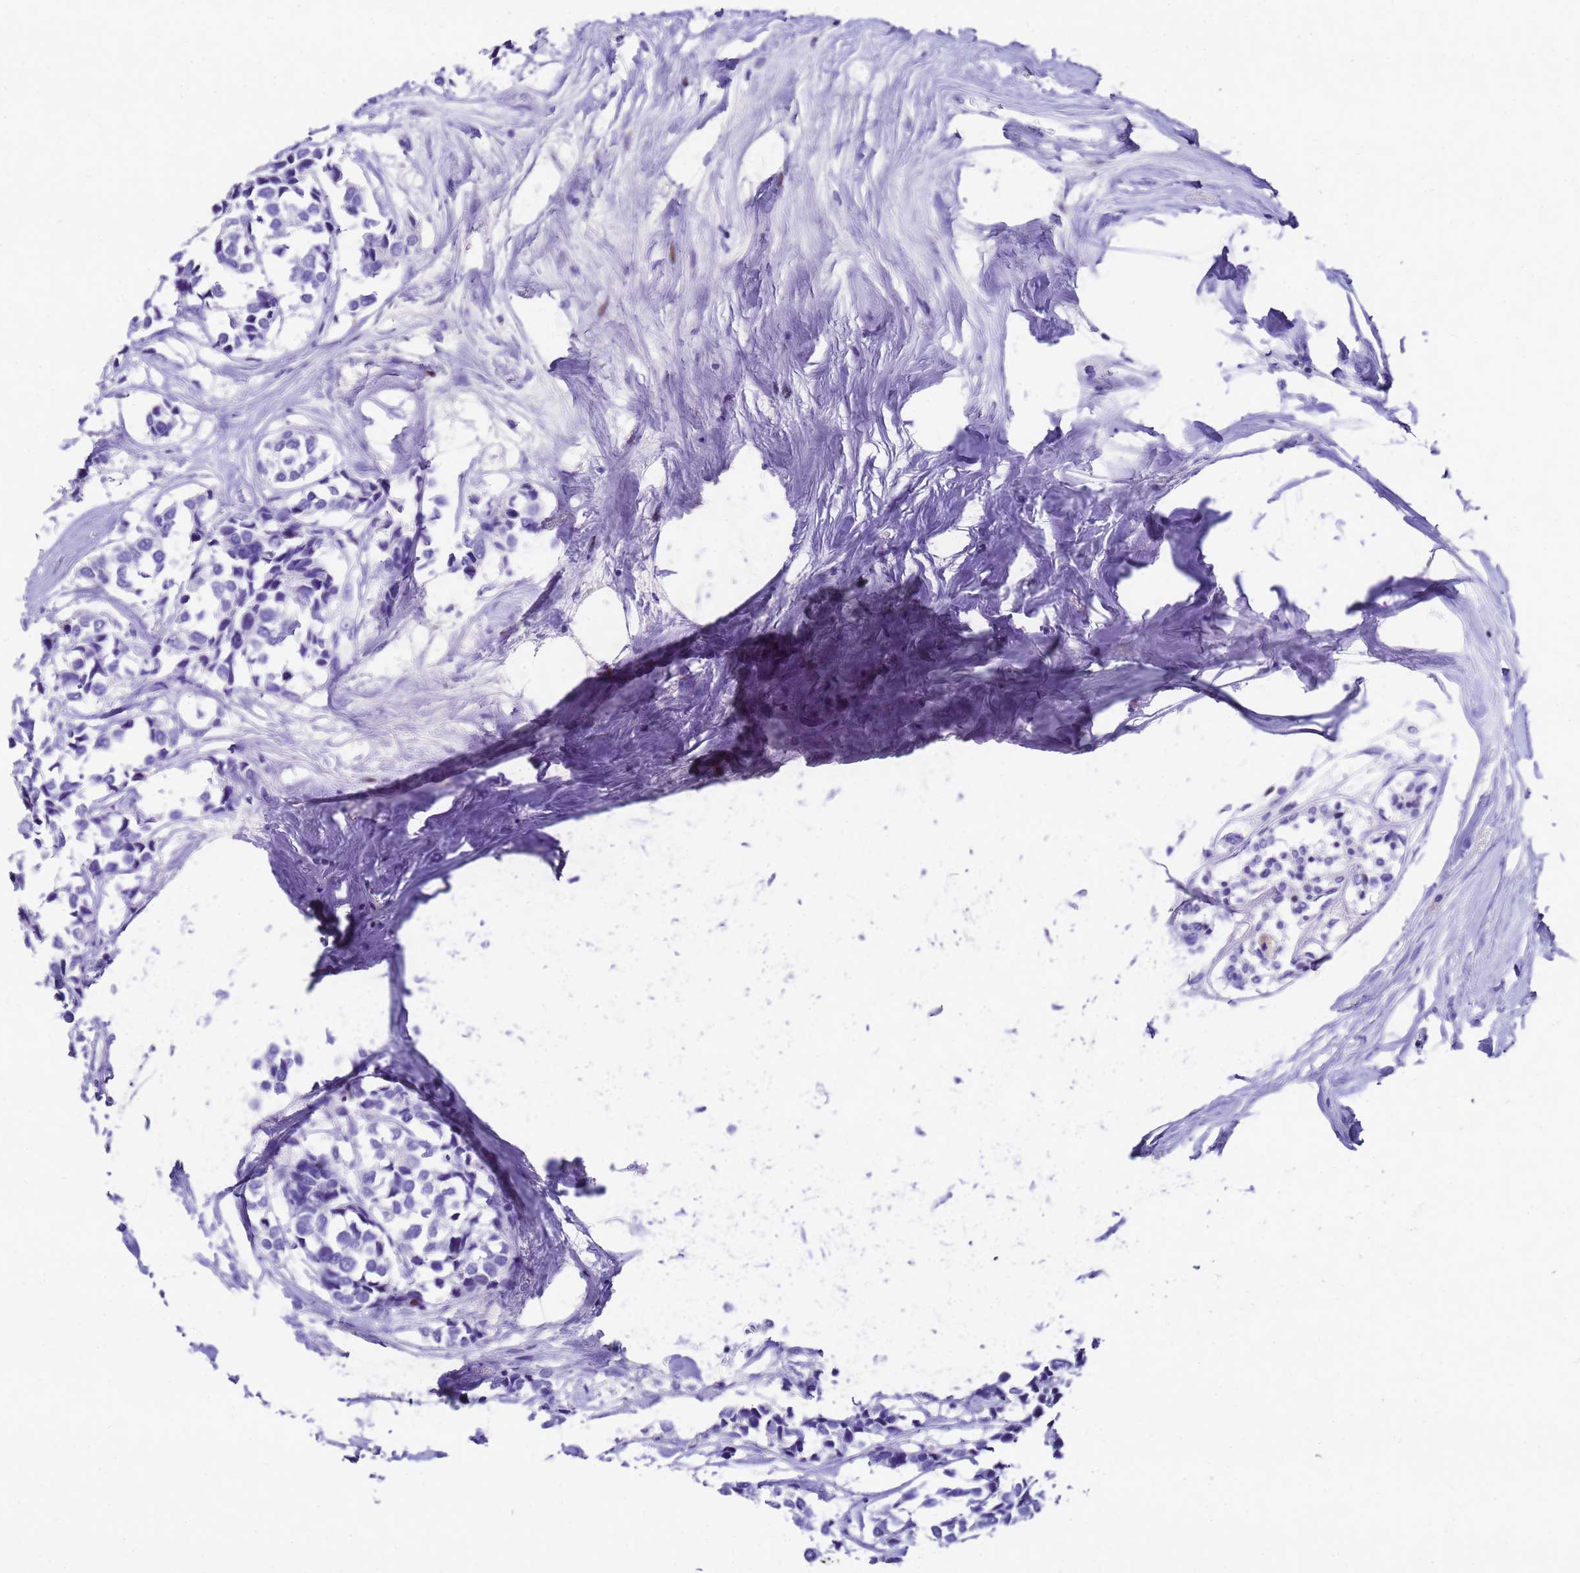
{"staining": {"intensity": "negative", "quantity": "none", "location": "none"}, "tissue": "breast cancer", "cell_type": "Tumor cells", "image_type": "cancer", "snomed": [{"axis": "morphology", "description": "Duct carcinoma"}, {"axis": "topography", "description": "Breast"}], "caption": "IHC micrograph of human invasive ductal carcinoma (breast) stained for a protein (brown), which reveals no expression in tumor cells.", "gene": "UGT2B10", "patient": {"sex": "female", "age": 83}}